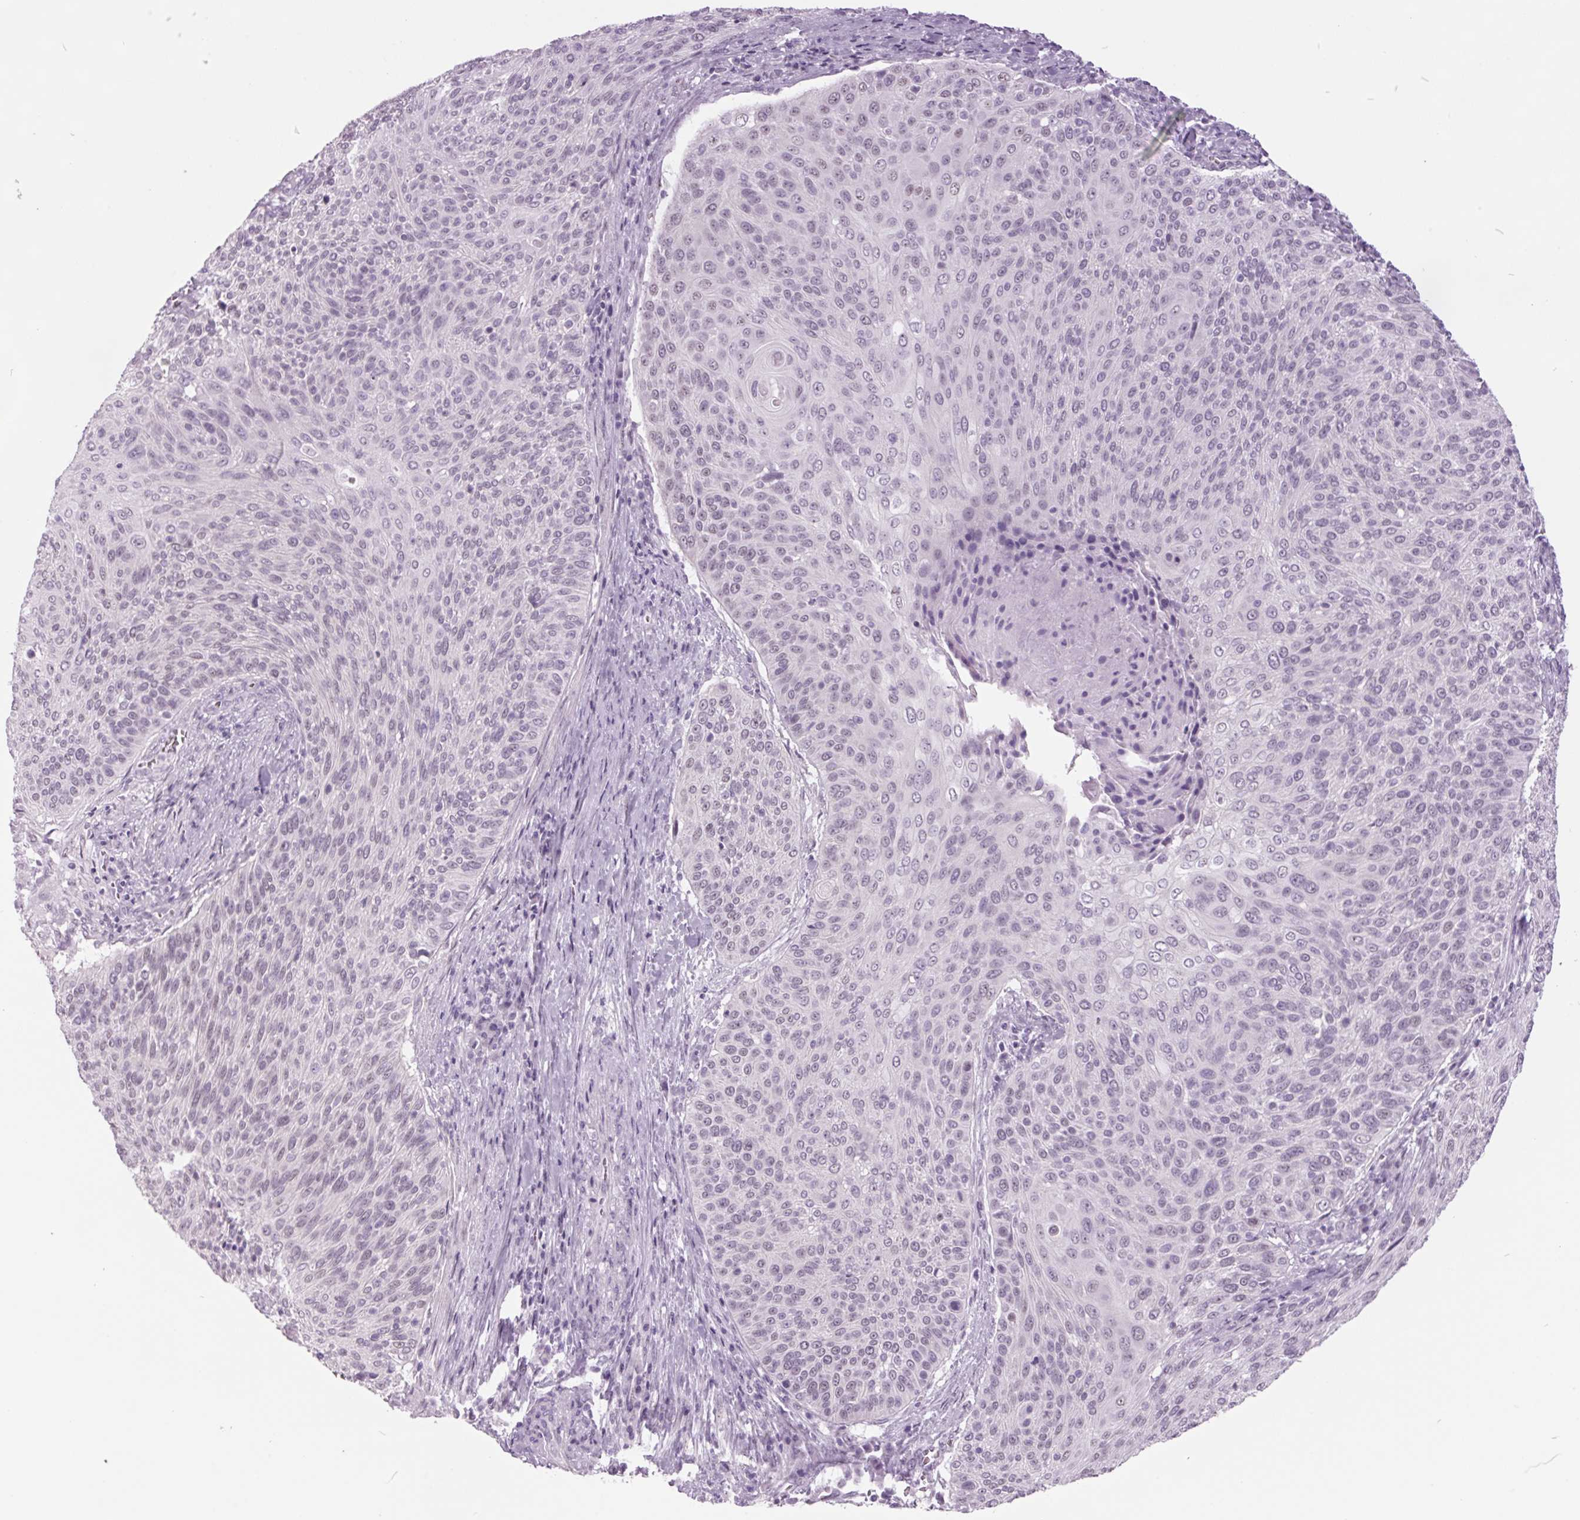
{"staining": {"intensity": "negative", "quantity": "none", "location": "none"}, "tissue": "cervical cancer", "cell_type": "Tumor cells", "image_type": "cancer", "snomed": [{"axis": "morphology", "description": "Squamous cell carcinoma, NOS"}, {"axis": "topography", "description": "Cervix"}], "caption": "Image shows no protein staining in tumor cells of squamous cell carcinoma (cervical) tissue.", "gene": "ODAD2", "patient": {"sex": "female", "age": 31}}